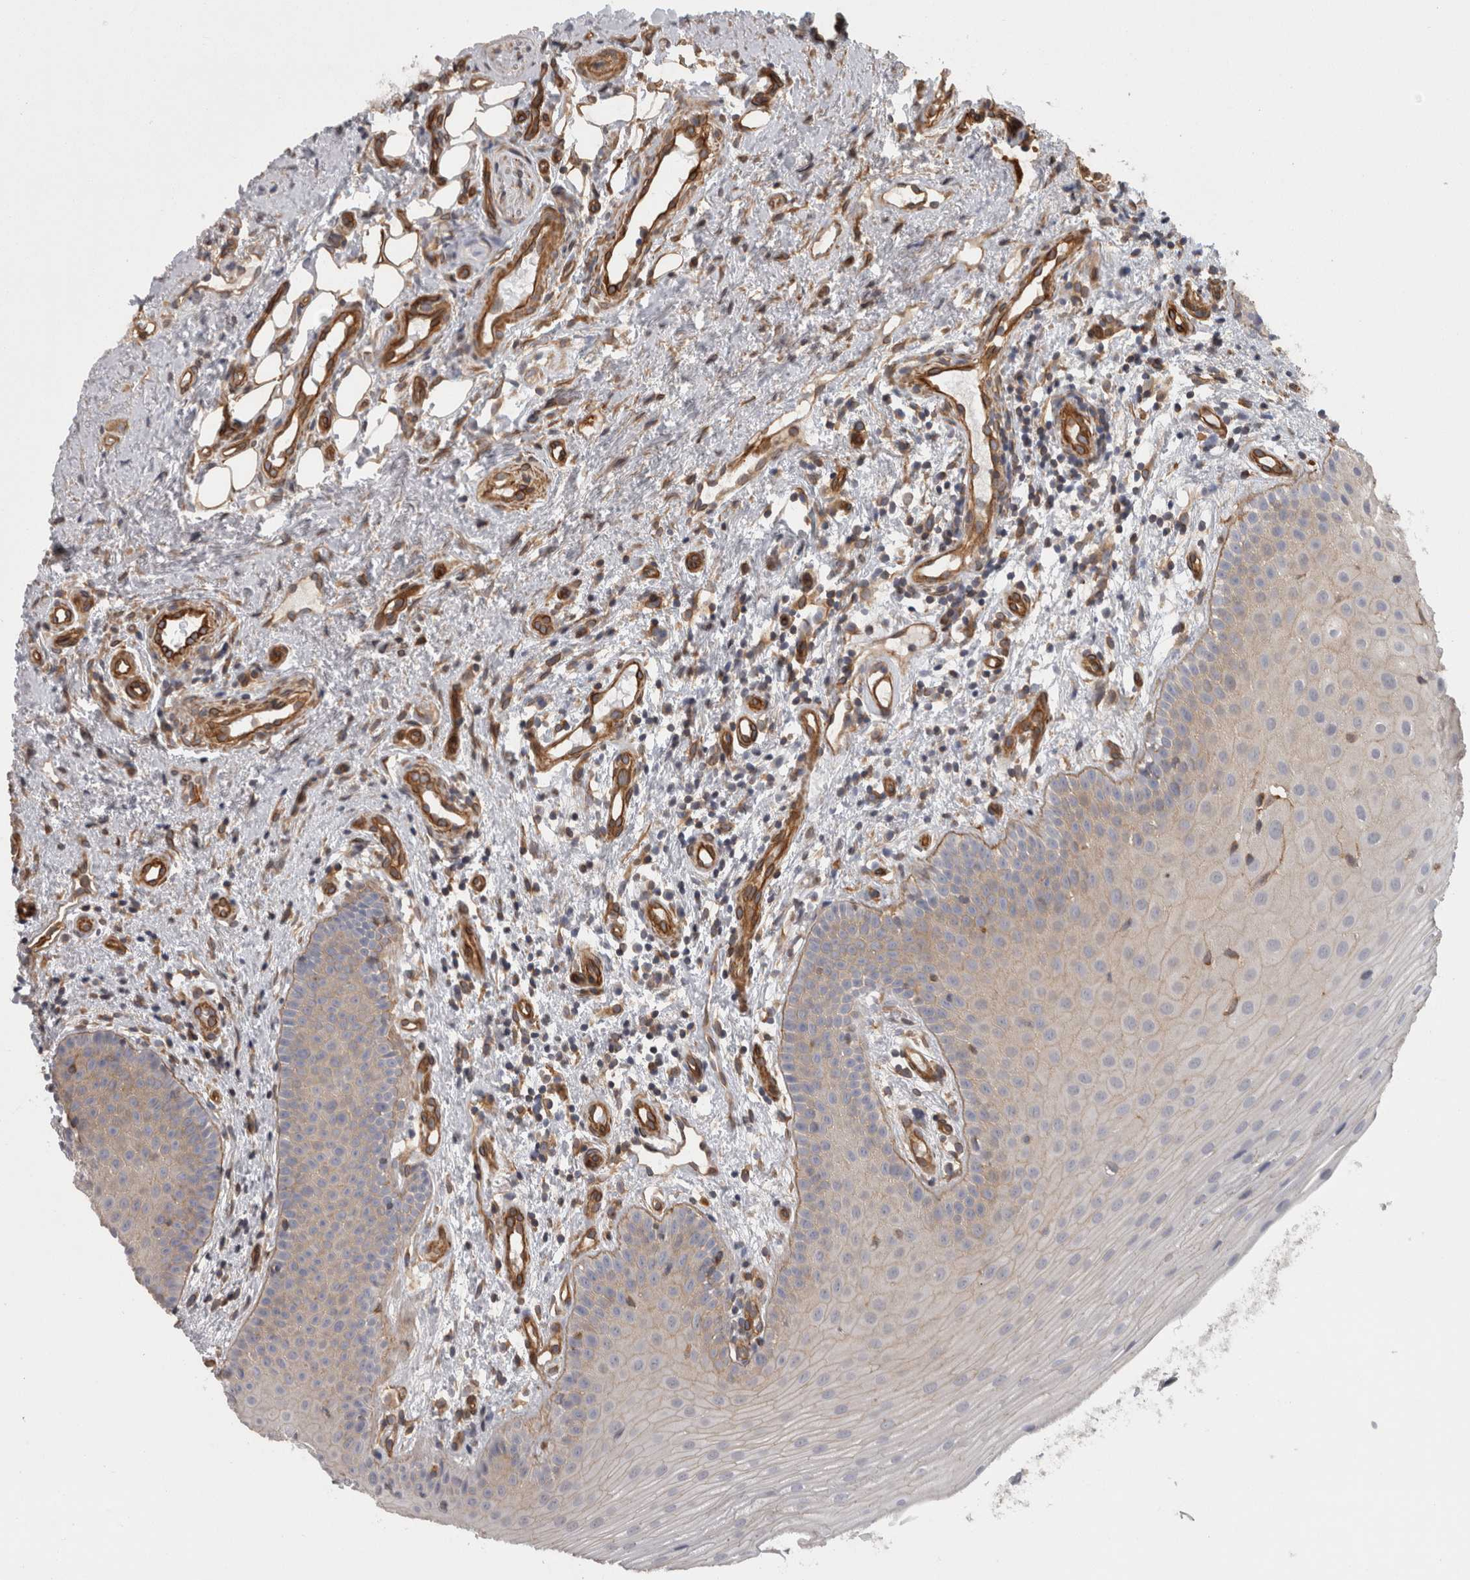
{"staining": {"intensity": "weak", "quantity": "<25%", "location": "cytoplasmic/membranous"}, "tissue": "oral mucosa", "cell_type": "Squamous epithelial cells", "image_type": "normal", "snomed": [{"axis": "morphology", "description": "Normal tissue, NOS"}, {"axis": "topography", "description": "Oral tissue"}], "caption": "Photomicrograph shows no significant protein expression in squamous epithelial cells of normal oral mucosa.", "gene": "RMDN1", "patient": {"sex": "male", "age": 60}}